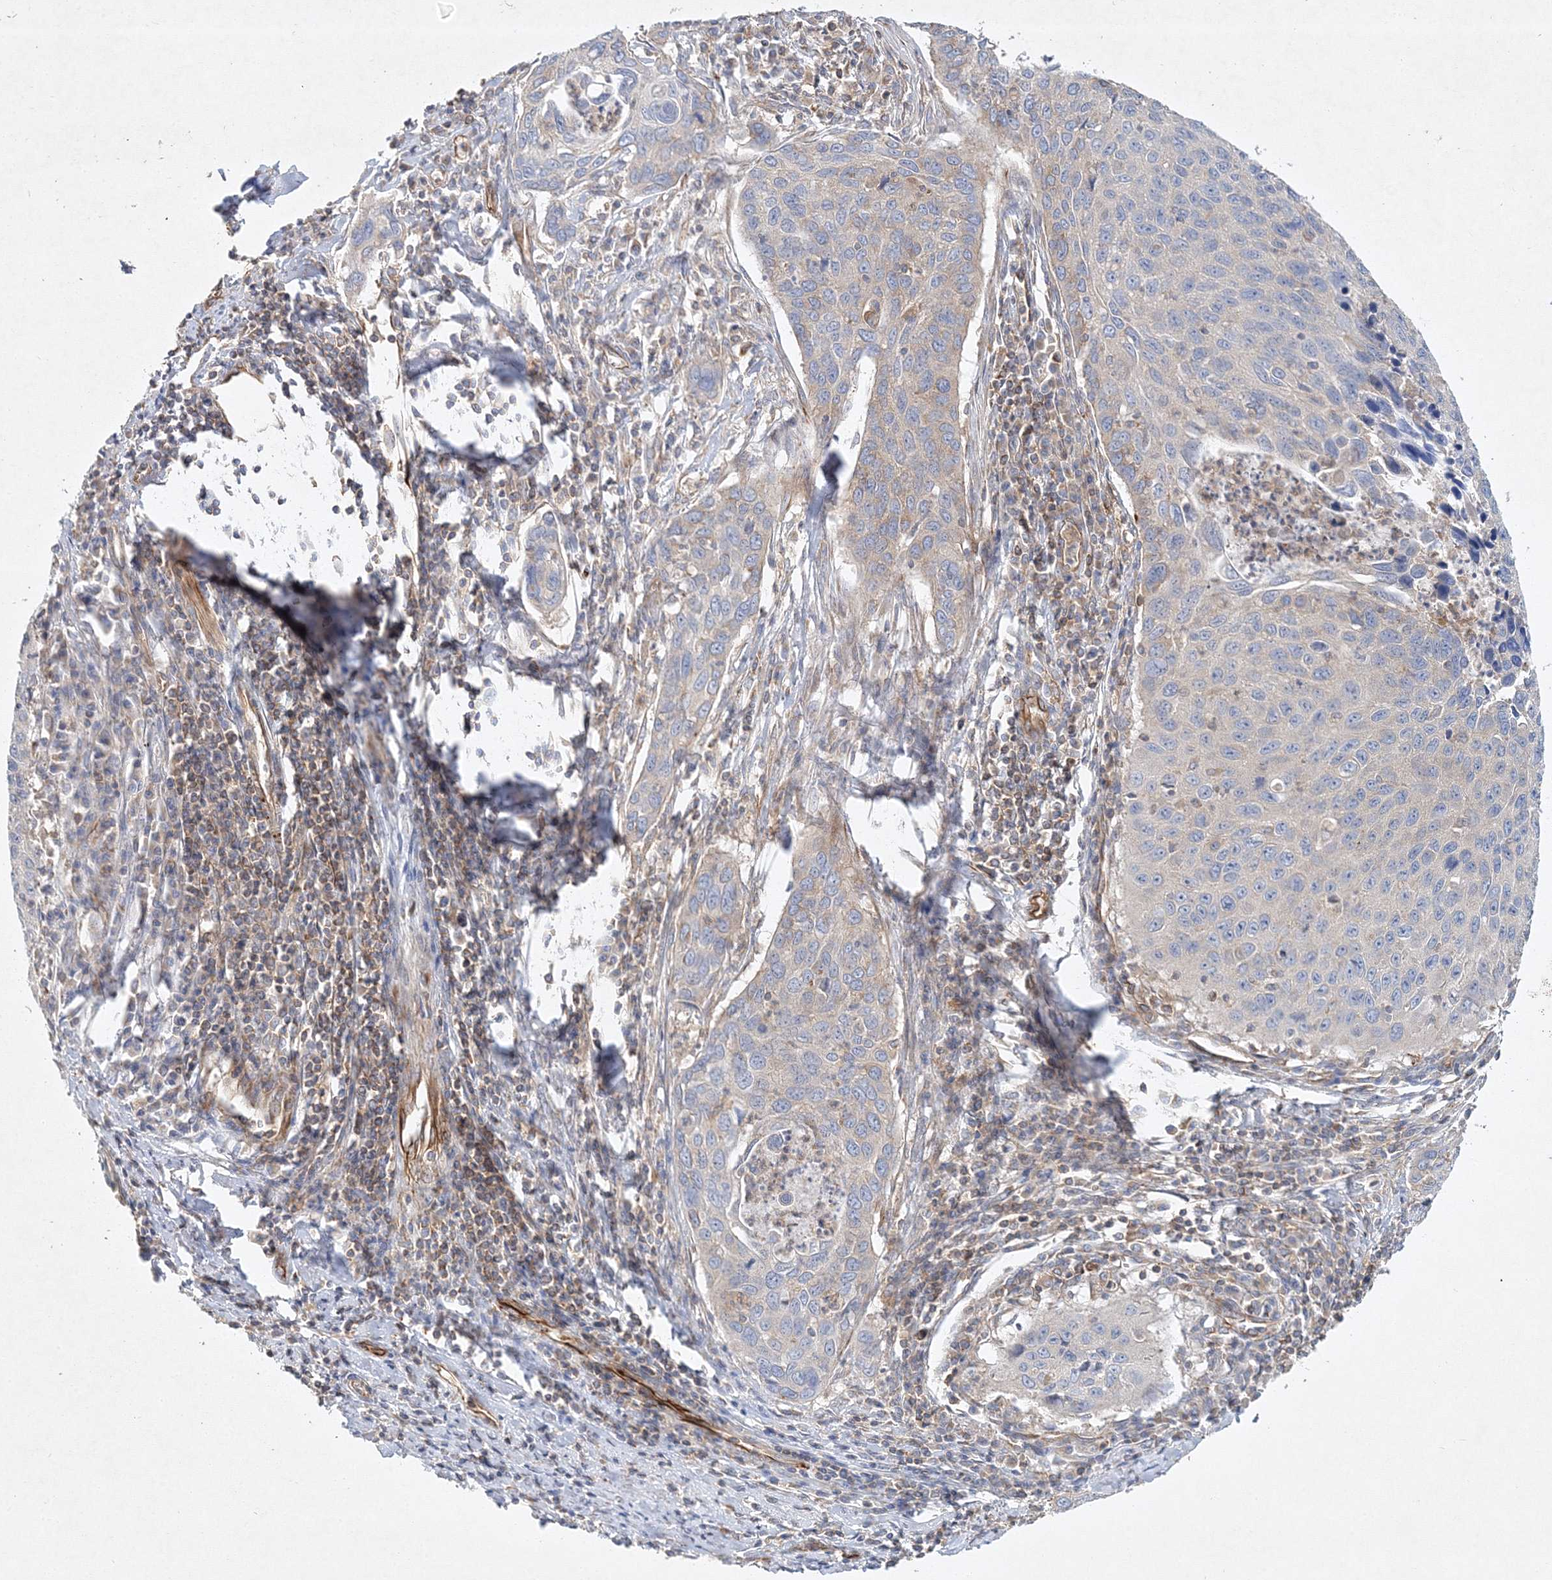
{"staining": {"intensity": "moderate", "quantity": "25%-75%", "location": "cytoplasmic/membranous"}, "tissue": "cervical cancer", "cell_type": "Tumor cells", "image_type": "cancer", "snomed": [{"axis": "morphology", "description": "Squamous cell carcinoma, NOS"}, {"axis": "topography", "description": "Cervix"}], "caption": "Cervical cancer (squamous cell carcinoma) stained with a protein marker reveals moderate staining in tumor cells.", "gene": "WDR37", "patient": {"sex": "female", "age": 53}}